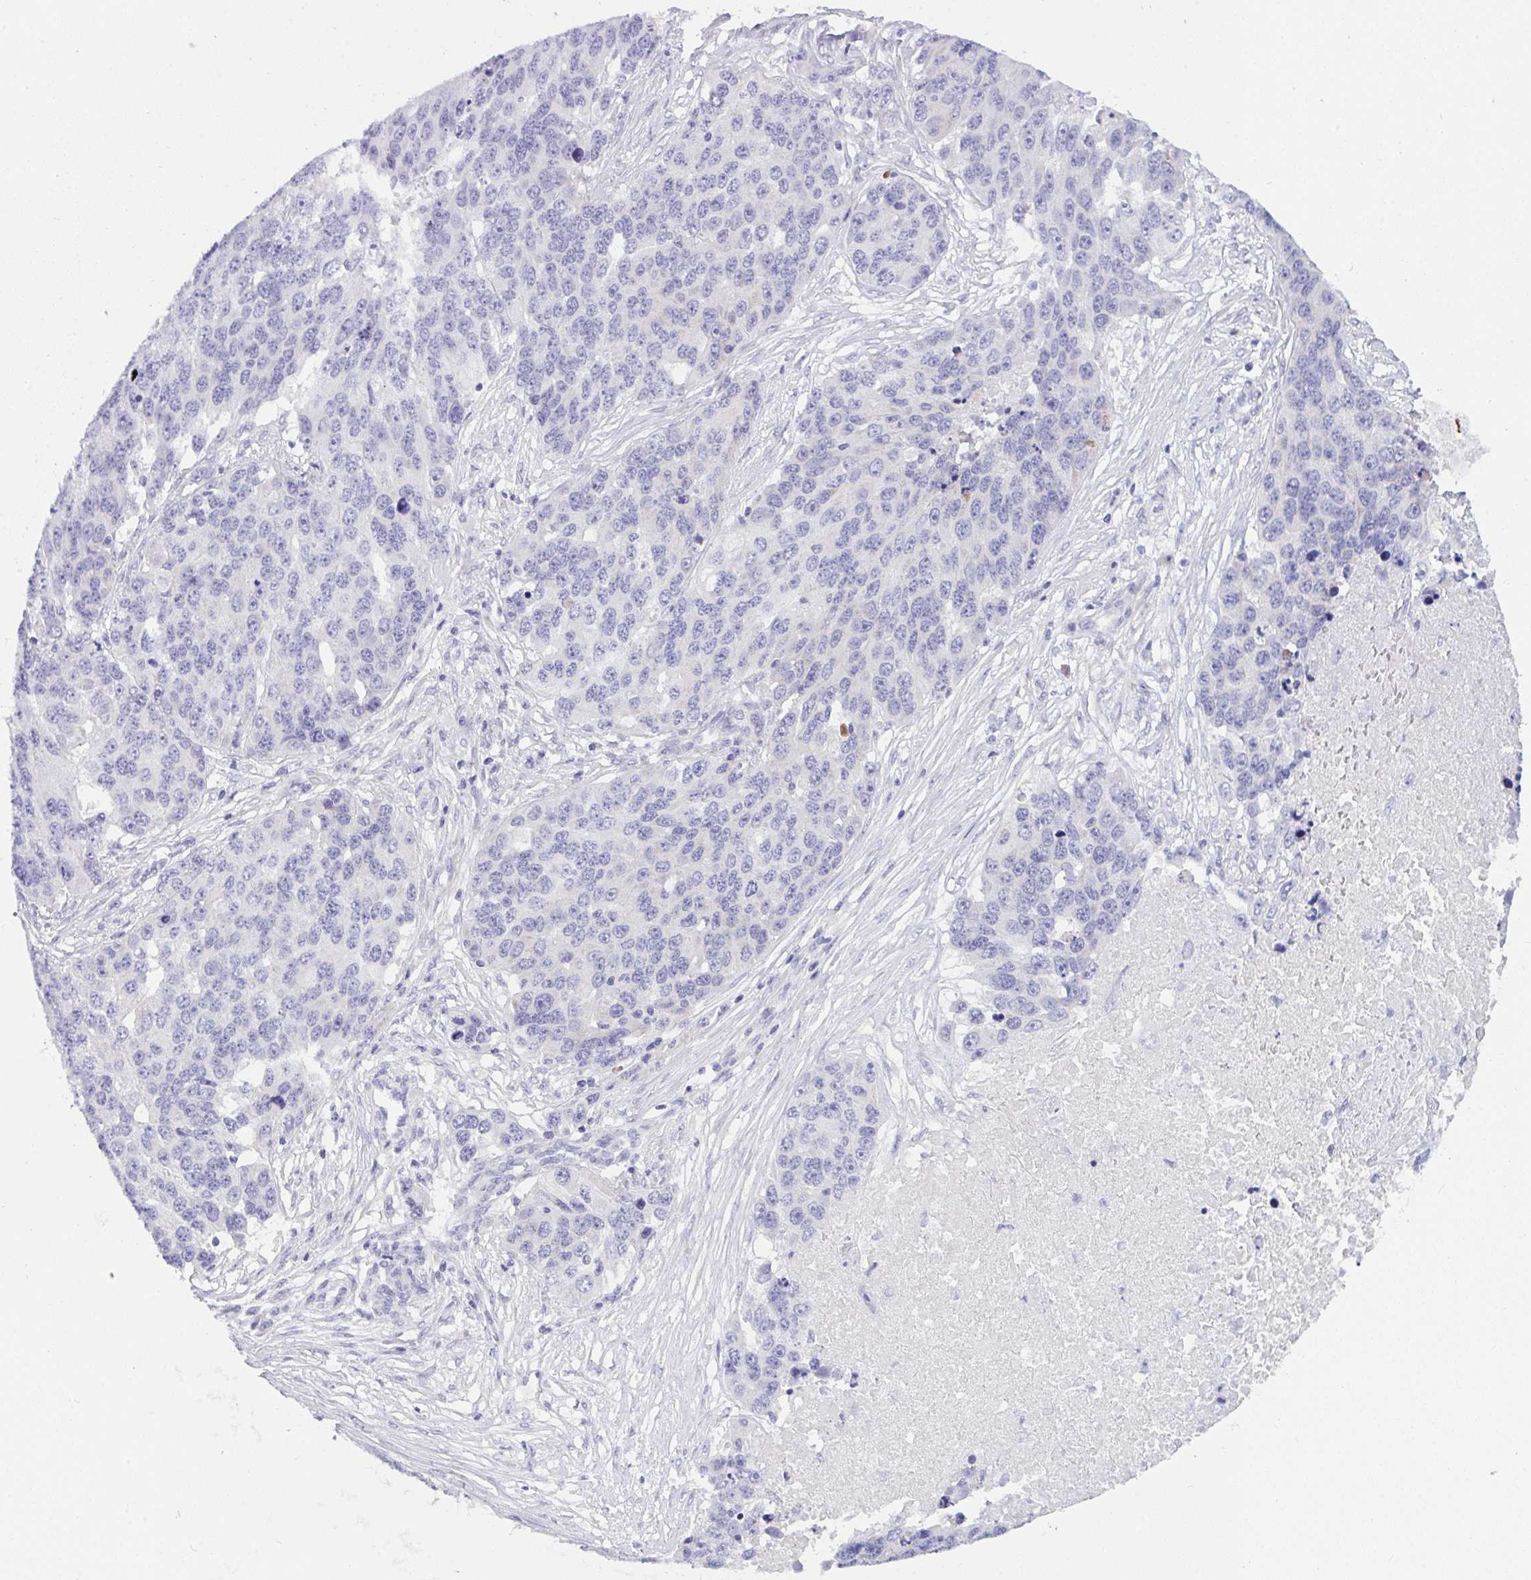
{"staining": {"intensity": "negative", "quantity": "none", "location": "none"}, "tissue": "ovarian cancer", "cell_type": "Tumor cells", "image_type": "cancer", "snomed": [{"axis": "morphology", "description": "Cystadenocarcinoma, serous, NOS"}, {"axis": "topography", "description": "Ovary"}], "caption": "Tumor cells show no significant staining in ovarian serous cystadenocarcinoma.", "gene": "DTX3", "patient": {"sex": "female", "age": 76}}